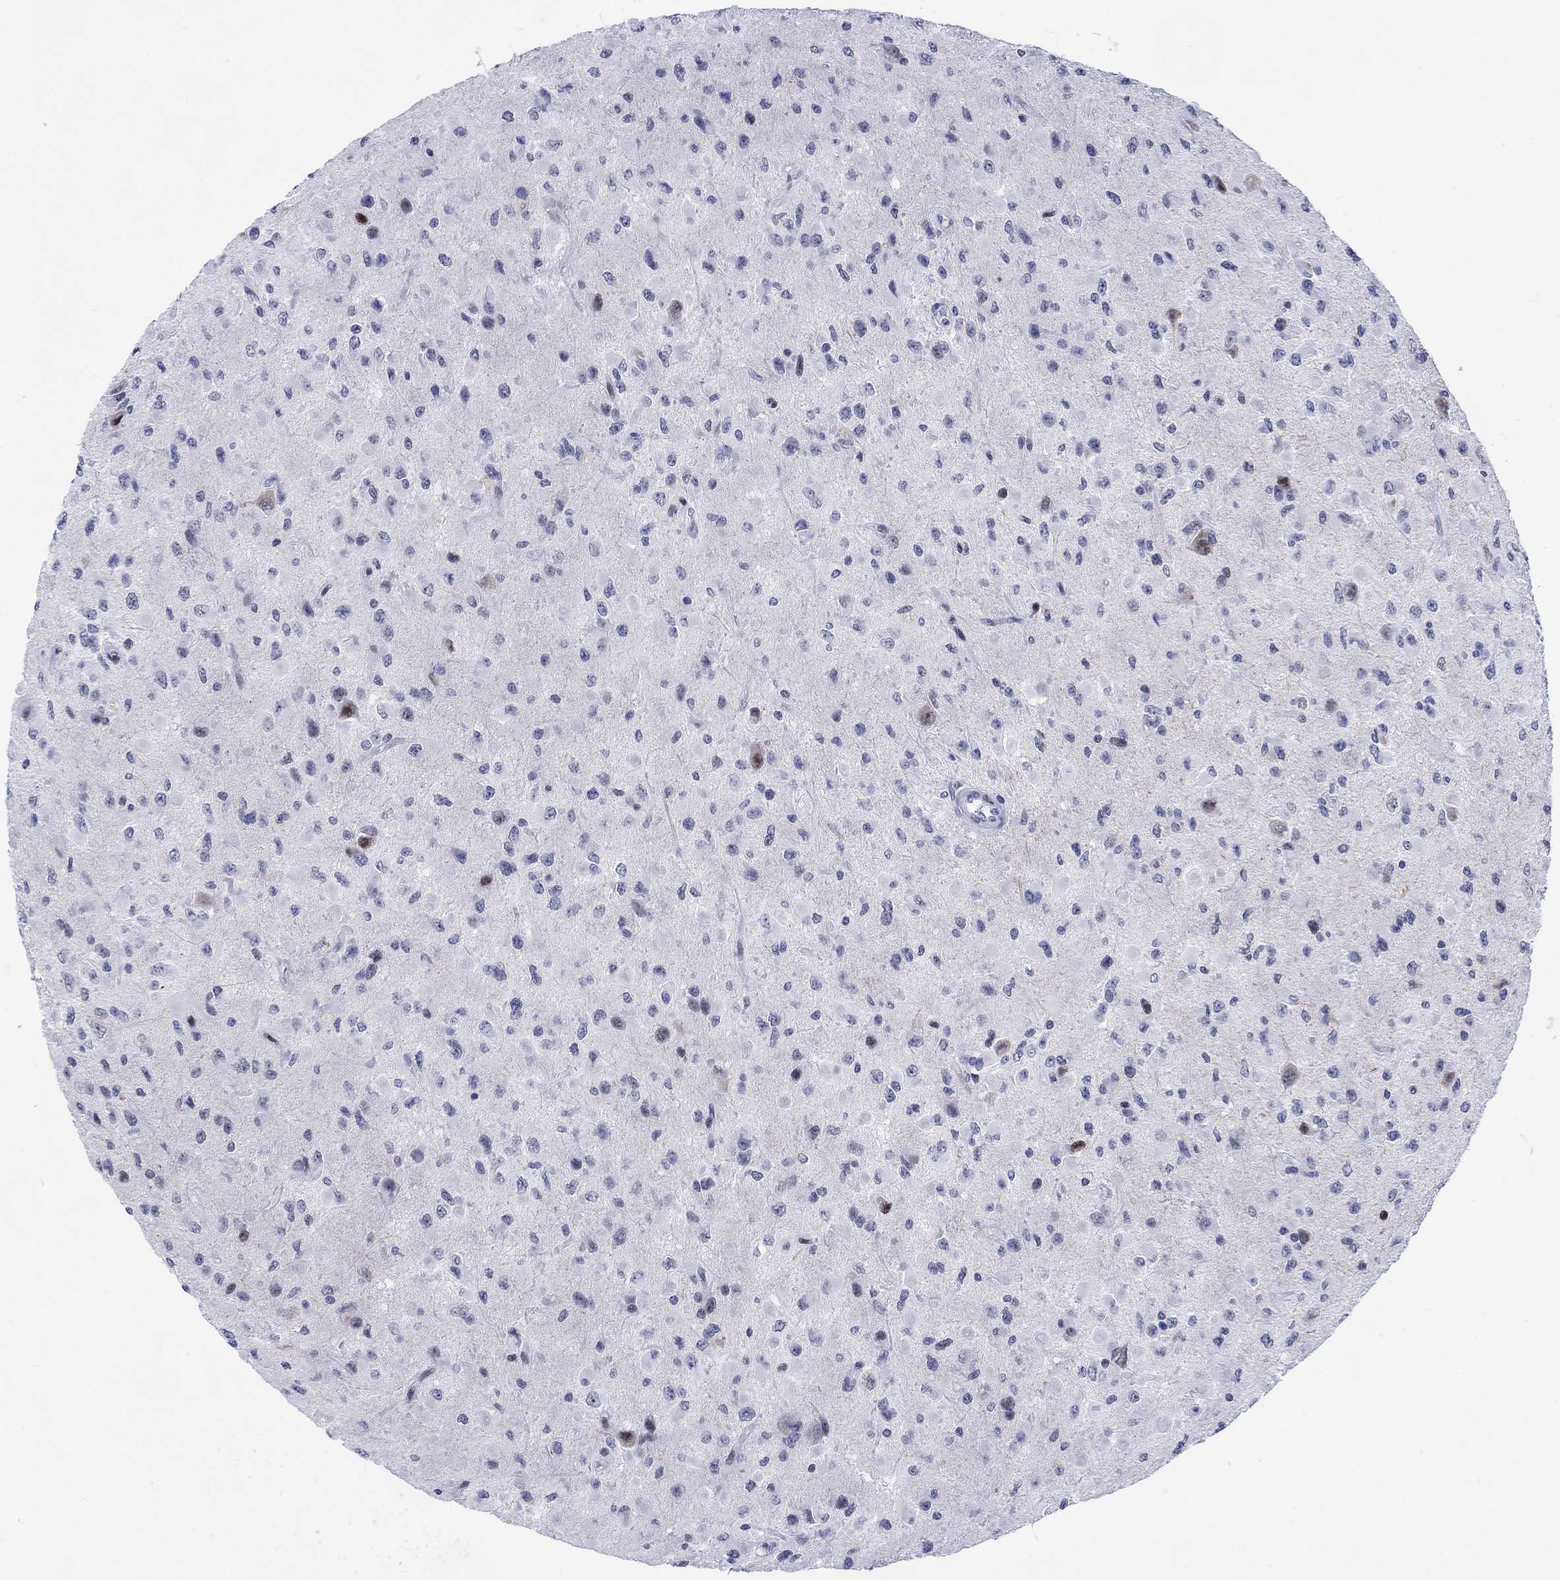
{"staining": {"intensity": "negative", "quantity": "none", "location": "none"}, "tissue": "glioma", "cell_type": "Tumor cells", "image_type": "cancer", "snomed": [{"axis": "morphology", "description": "Glioma, malignant, High grade"}, {"axis": "topography", "description": "Cerebral cortex"}], "caption": "High-grade glioma (malignant) stained for a protein using immunohistochemistry shows no positivity tumor cells.", "gene": "CDCA2", "patient": {"sex": "male", "age": 35}}